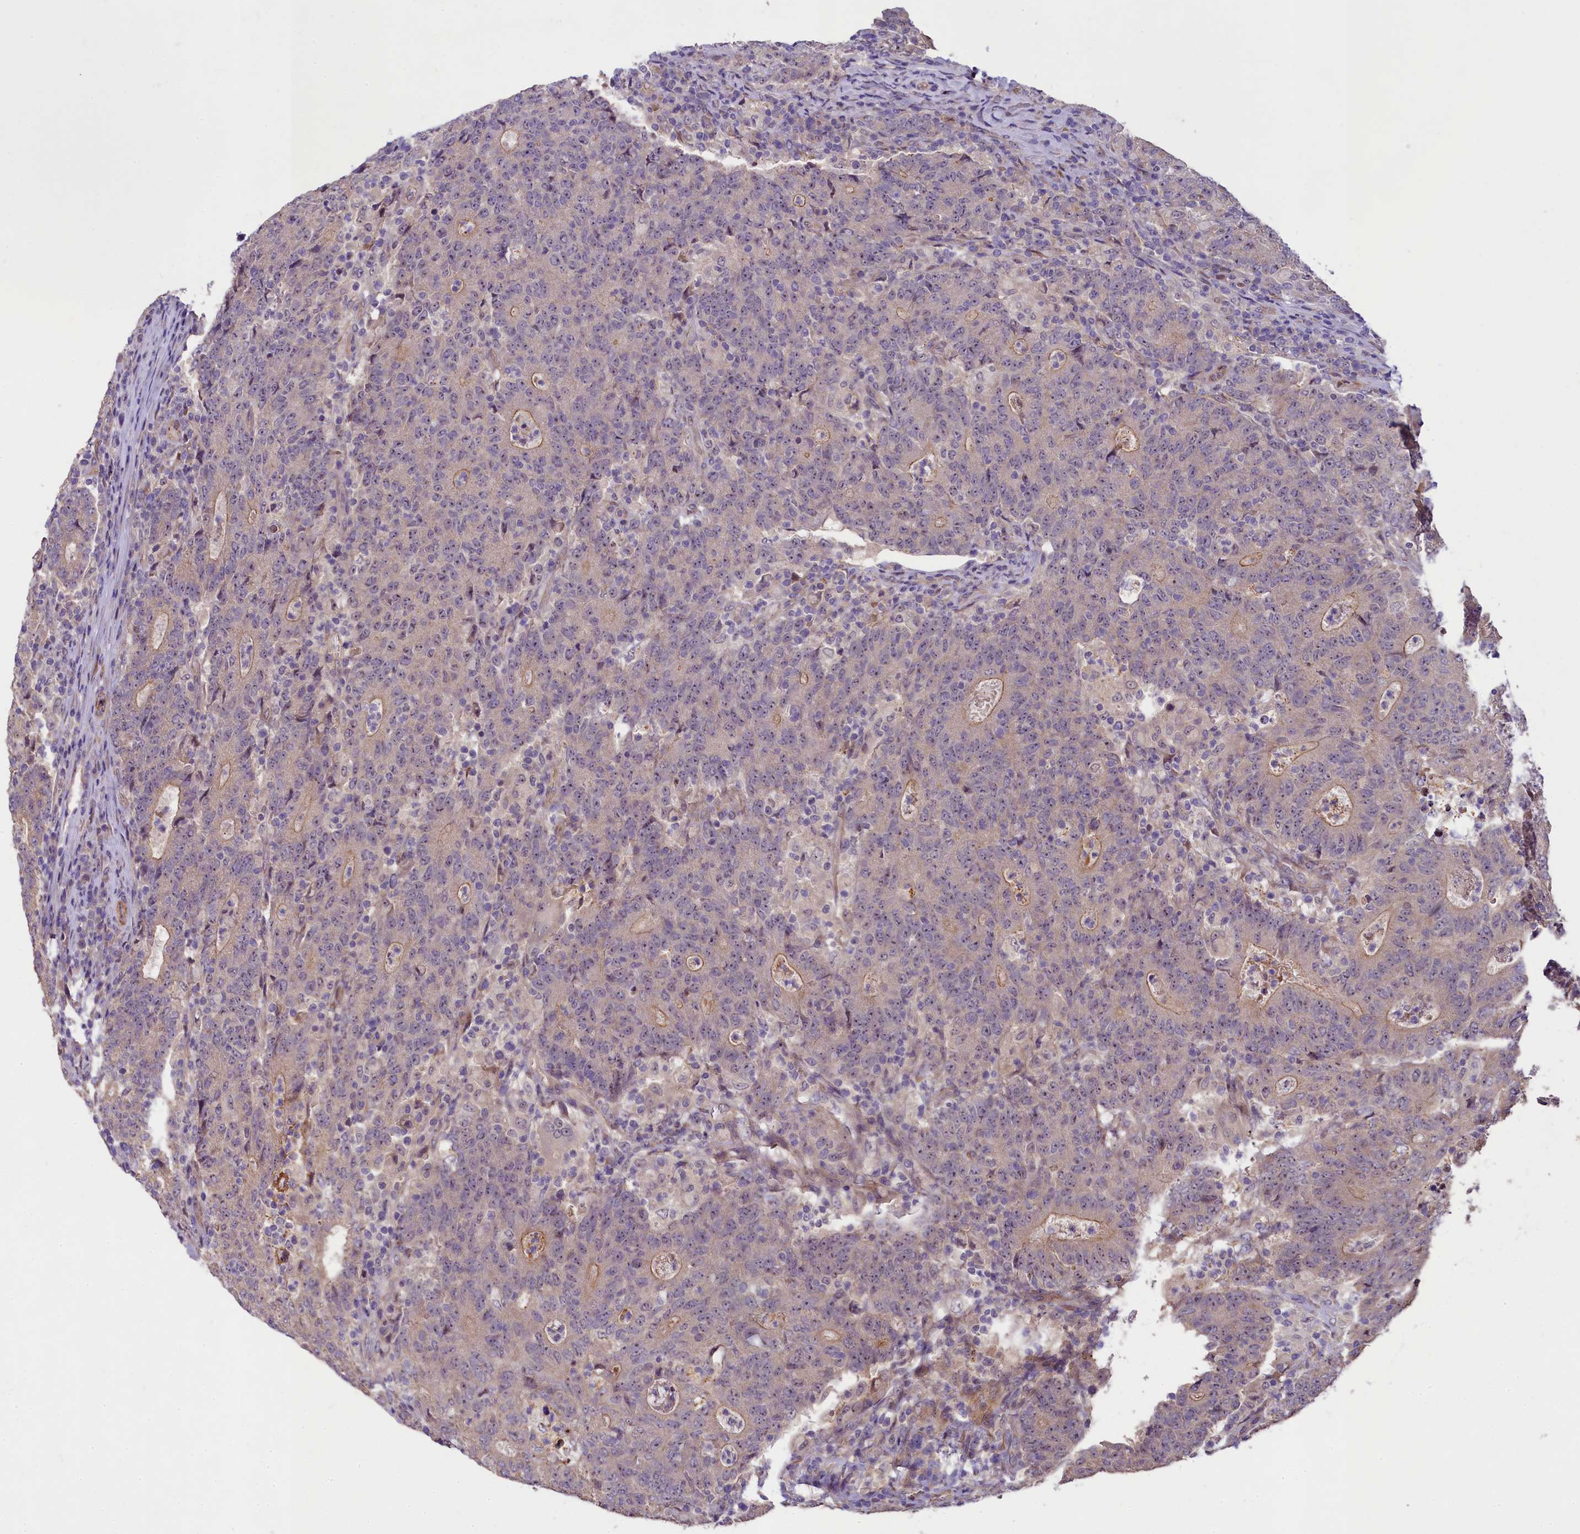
{"staining": {"intensity": "negative", "quantity": "none", "location": "none"}, "tissue": "colorectal cancer", "cell_type": "Tumor cells", "image_type": "cancer", "snomed": [{"axis": "morphology", "description": "Adenocarcinoma, NOS"}, {"axis": "topography", "description": "Colon"}], "caption": "An image of human colorectal cancer is negative for staining in tumor cells.", "gene": "UBXN6", "patient": {"sex": "female", "age": 75}}